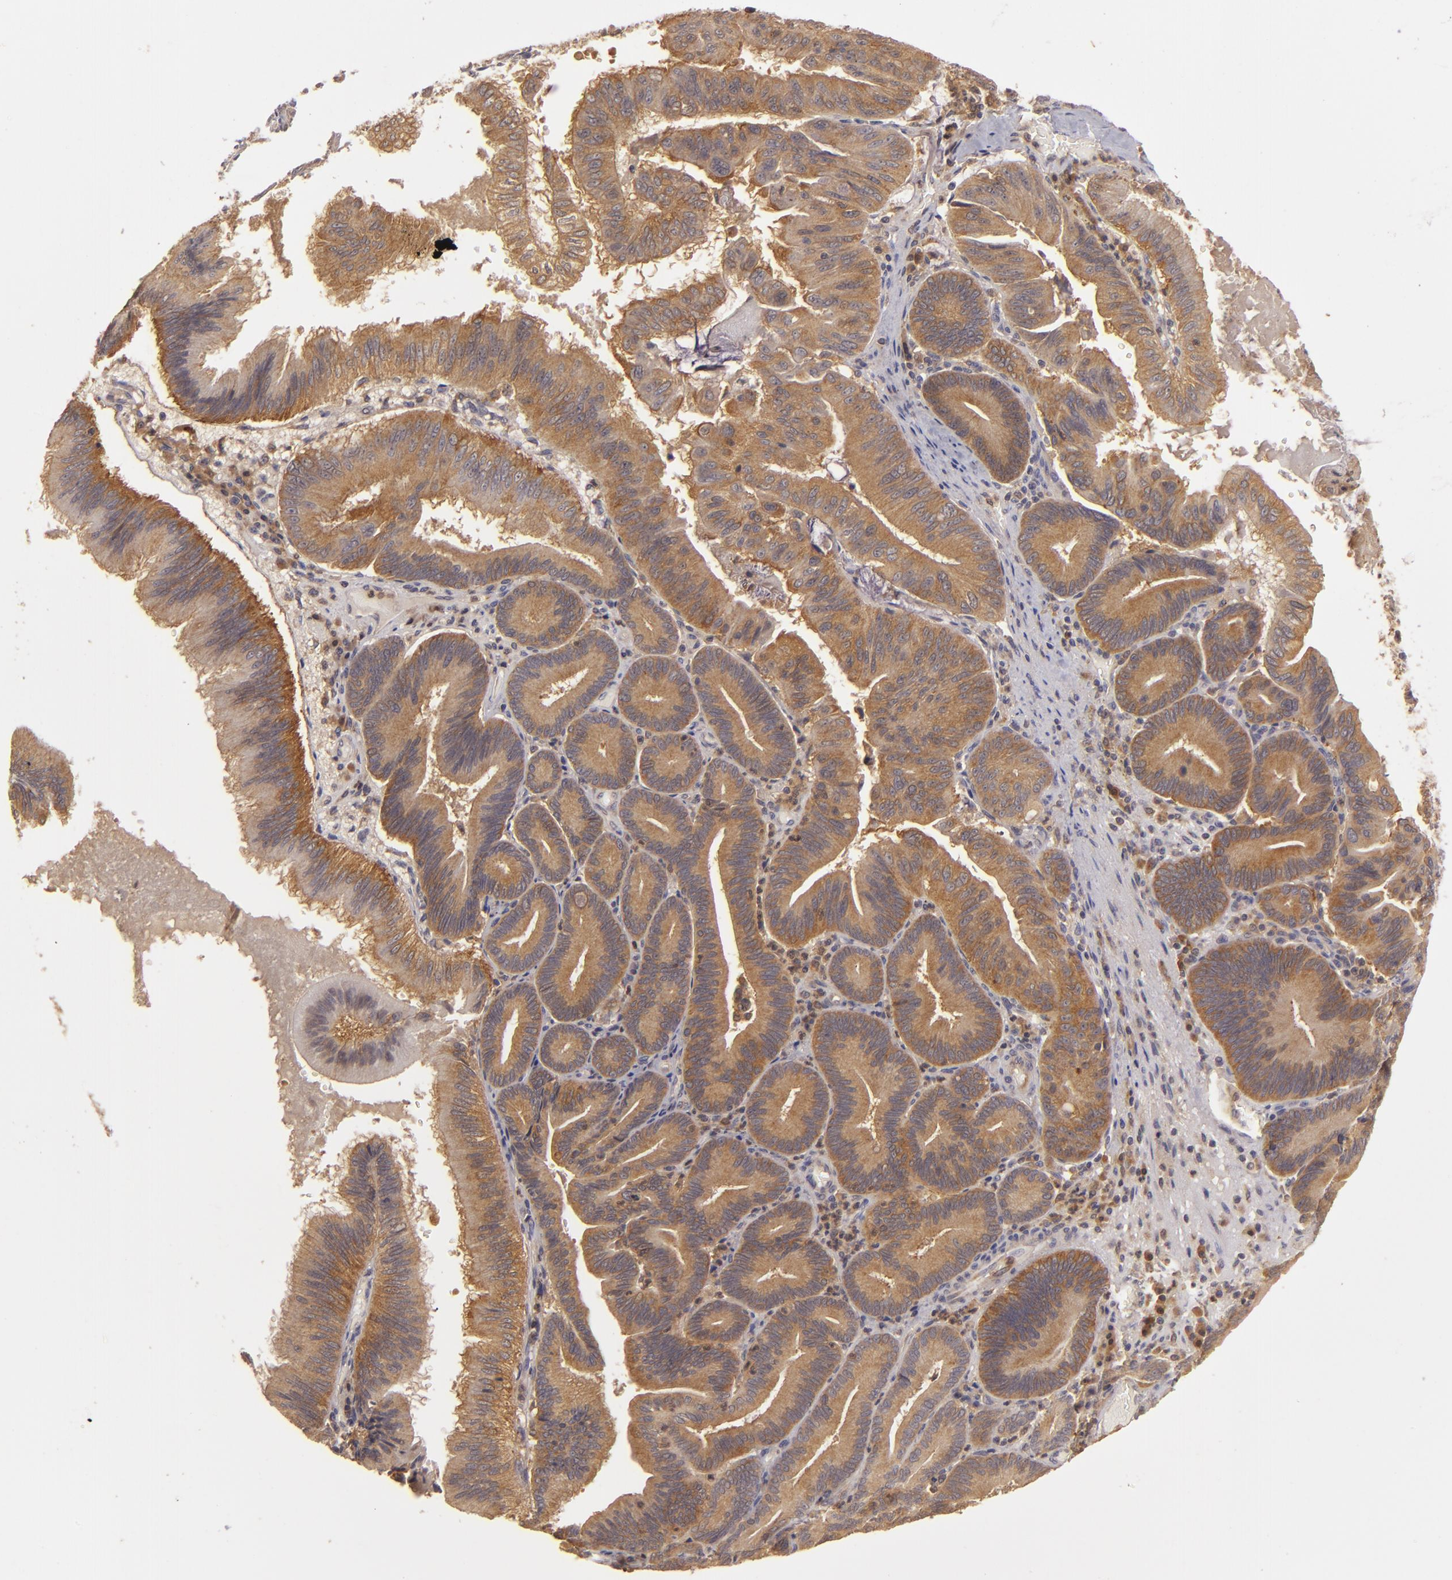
{"staining": {"intensity": "strong", "quantity": ">75%", "location": "cytoplasmic/membranous"}, "tissue": "pancreatic cancer", "cell_type": "Tumor cells", "image_type": "cancer", "snomed": [{"axis": "morphology", "description": "Adenocarcinoma, NOS"}, {"axis": "topography", "description": "Pancreas"}], "caption": "Protein analysis of pancreatic adenocarcinoma tissue shows strong cytoplasmic/membranous expression in about >75% of tumor cells. (DAB (3,3'-diaminobenzidine) IHC, brown staining for protein, blue staining for nuclei).", "gene": "PRKCD", "patient": {"sex": "male", "age": 82}}